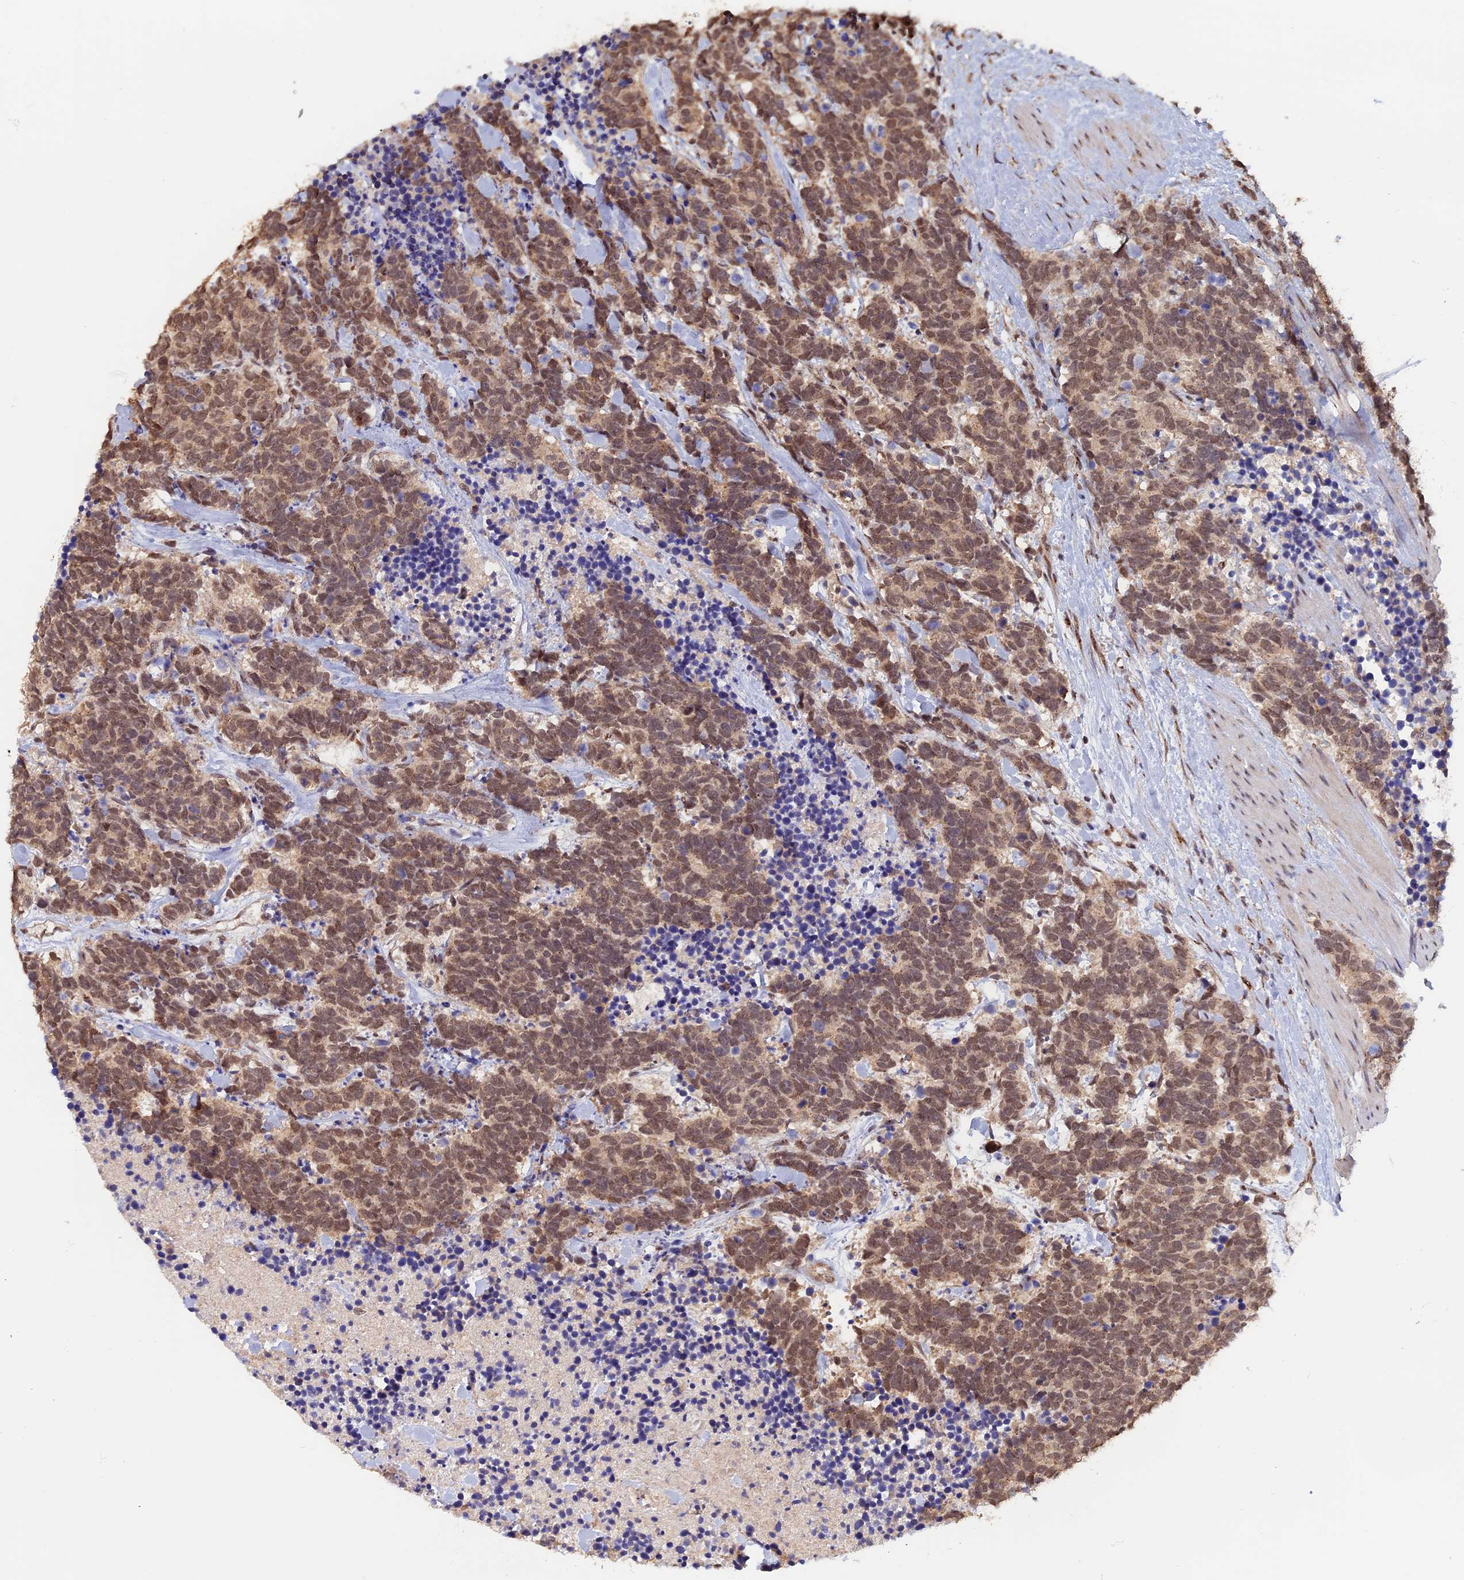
{"staining": {"intensity": "moderate", "quantity": ">75%", "location": "cytoplasmic/membranous,nuclear"}, "tissue": "carcinoid", "cell_type": "Tumor cells", "image_type": "cancer", "snomed": [{"axis": "morphology", "description": "Carcinoma, NOS"}, {"axis": "morphology", "description": "Carcinoid, malignant, NOS"}, {"axis": "topography", "description": "Prostate"}], "caption": "Immunohistochemical staining of carcinoma displays moderate cytoplasmic/membranous and nuclear protein expression in about >75% of tumor cells.", "gene": "PIGQ", "patient": {"sex": "male", "age": 57}}